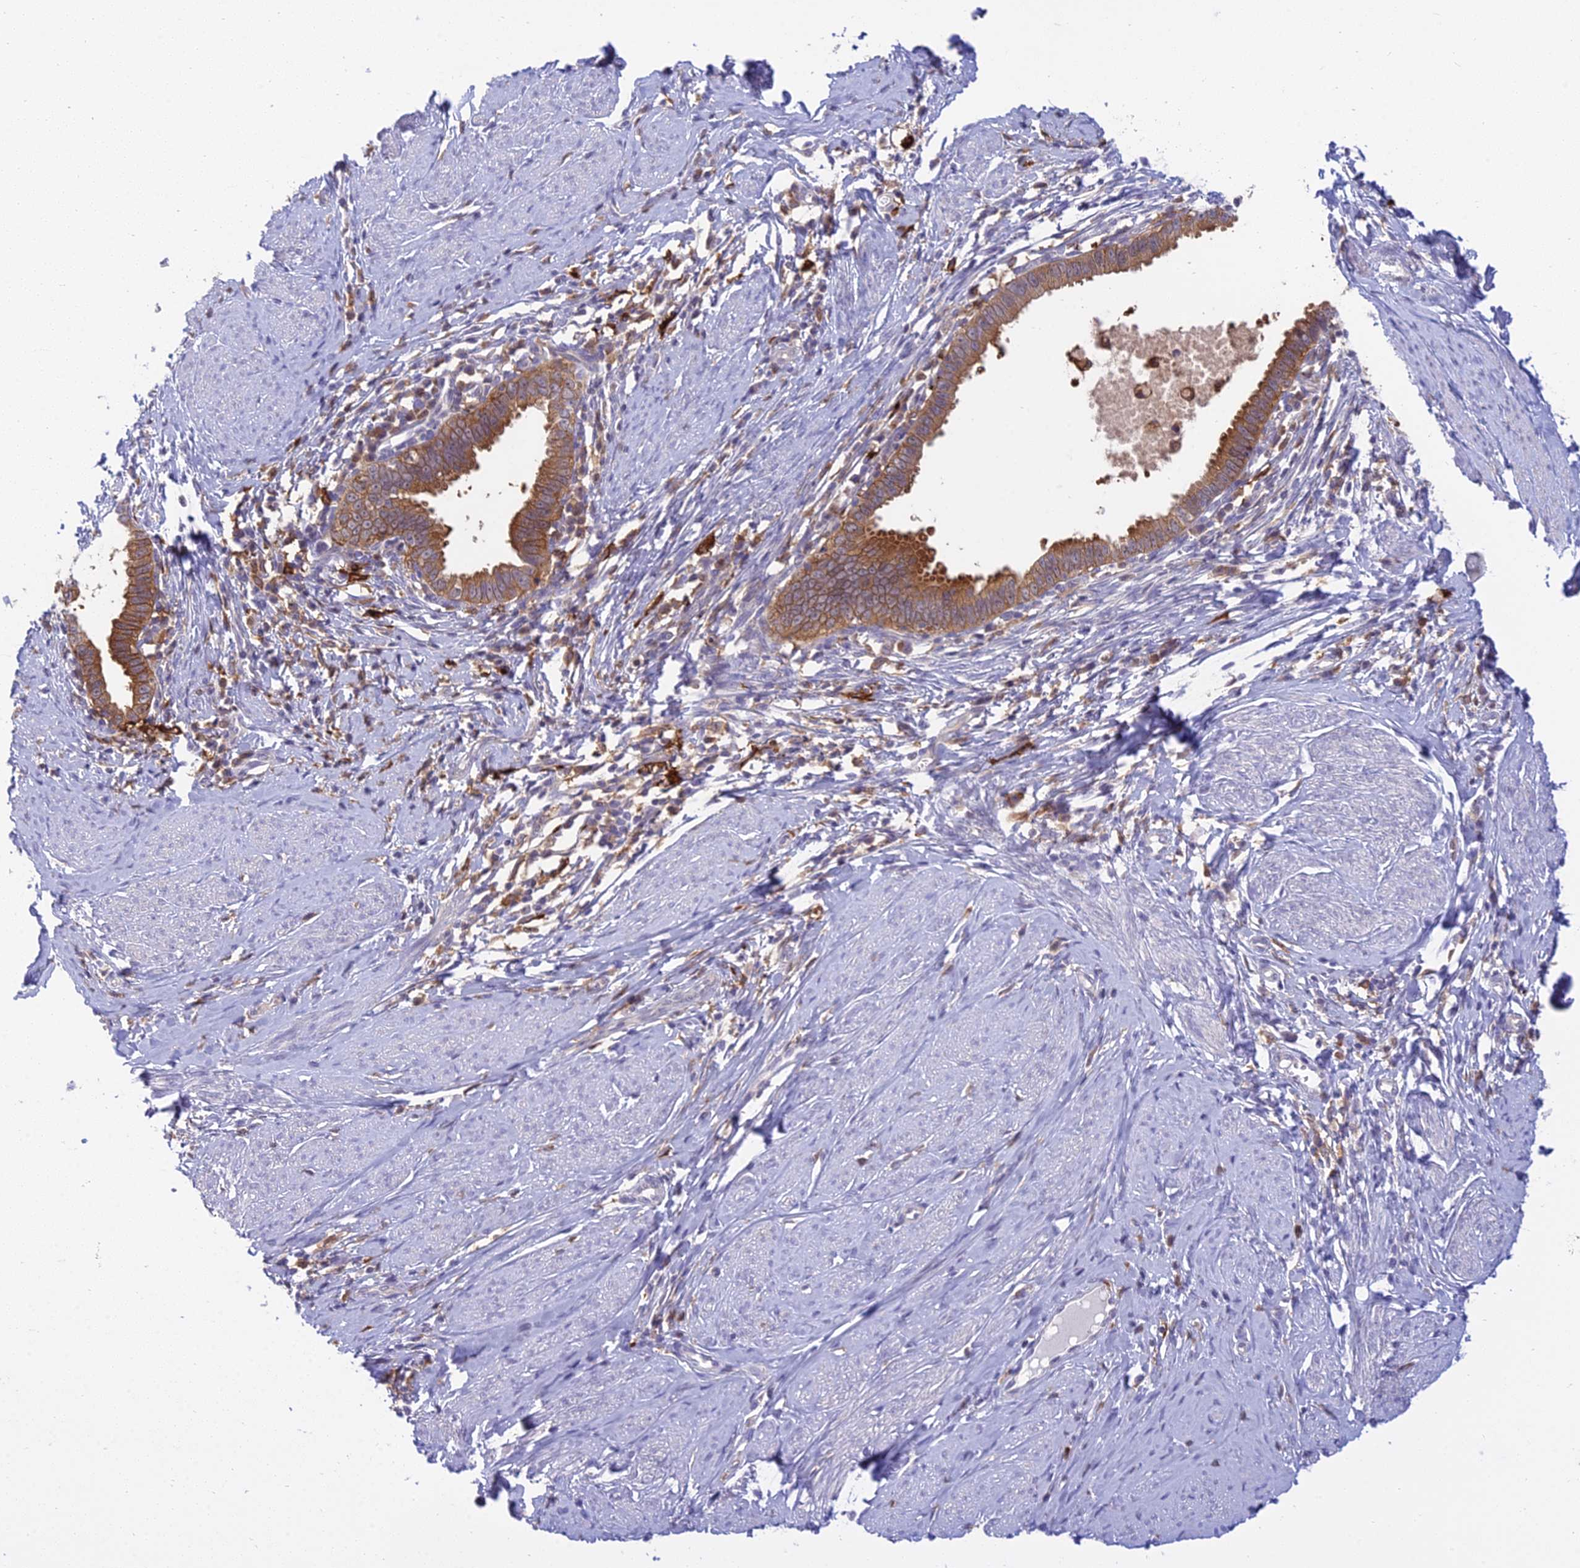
{"staining": {"intensity": "moderate", "quantity": ">75%", "location": "cytoplasmic/membranous"}, "tissue": "cervical cancer", "cell_type": "Tumor cells", "image_type": "cancer", "snomed": [{"axis": "morphology", "description": "Adenocarcinoma, NOS"}, {"axis": "topography", "description": "Cervix"}], "caption": "A medium amount of moderate cytoplasmic/membranous expression is present in approximately >75% of tumor cells in cervical cancer (adenocarcinoma) tissue.", "gene": "UBE2G1", "patient": {"sex": "female", "age": 36}}